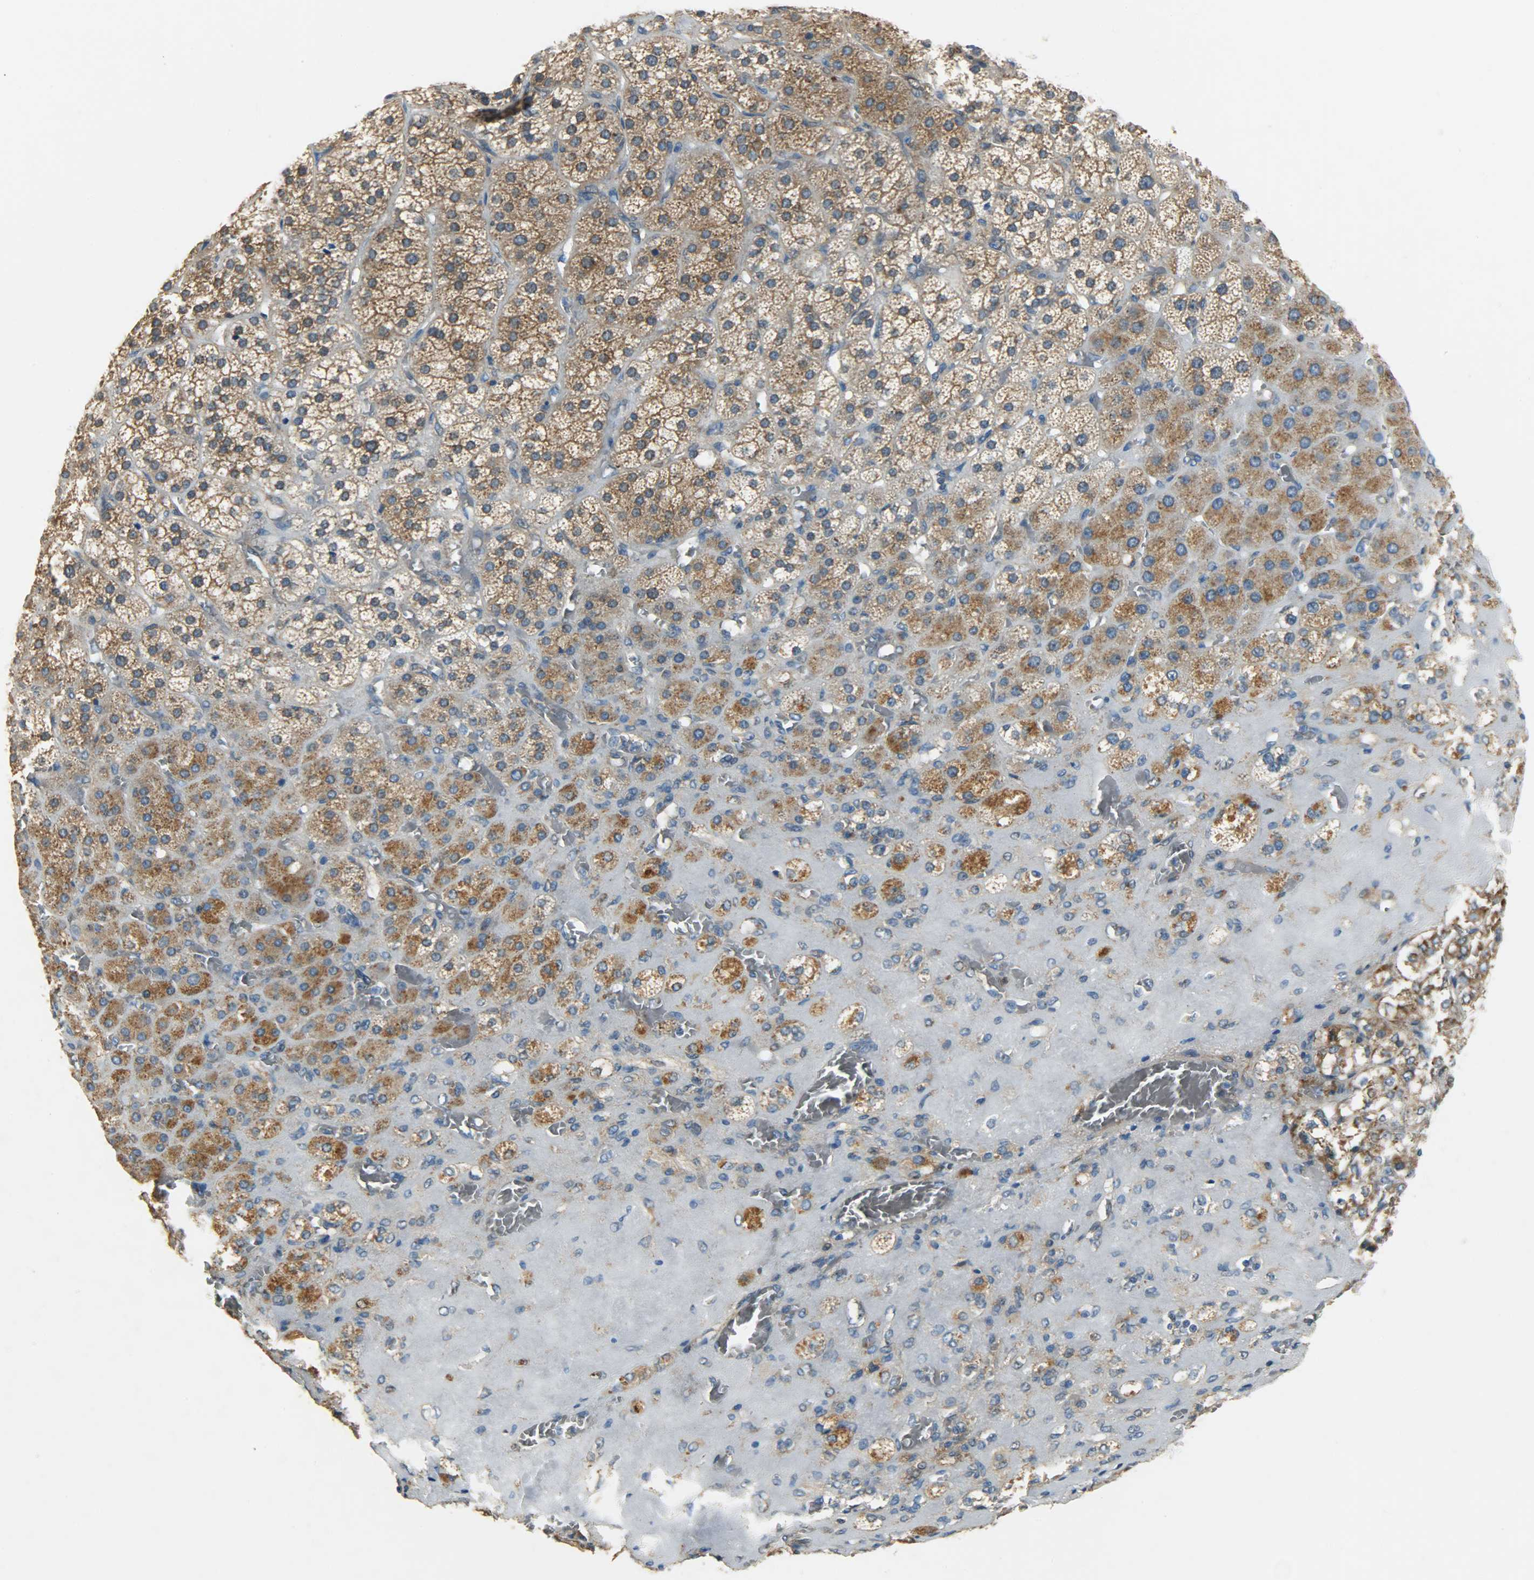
{"staining": {"intensity": "strong", "quantity": ">75%", "location": "cytoplasmic/membranous"}, "tissue": "adrenal gland", "cell_type": "Glandular cells", "image_type": "normal", "snomed": [{"axis": "morphology", "description": "Normal tissue, NOS"}, {"axis": "topography", "description": "Adrenal gland"}], "caption": "Glandular cells display high levels of strong cytoplasmic/membranous positivity in approximately >75% of cells in unremarkable adrenal gland.", "gene": "C1orf198", "patient": {"sex": "female", "age": 71}}